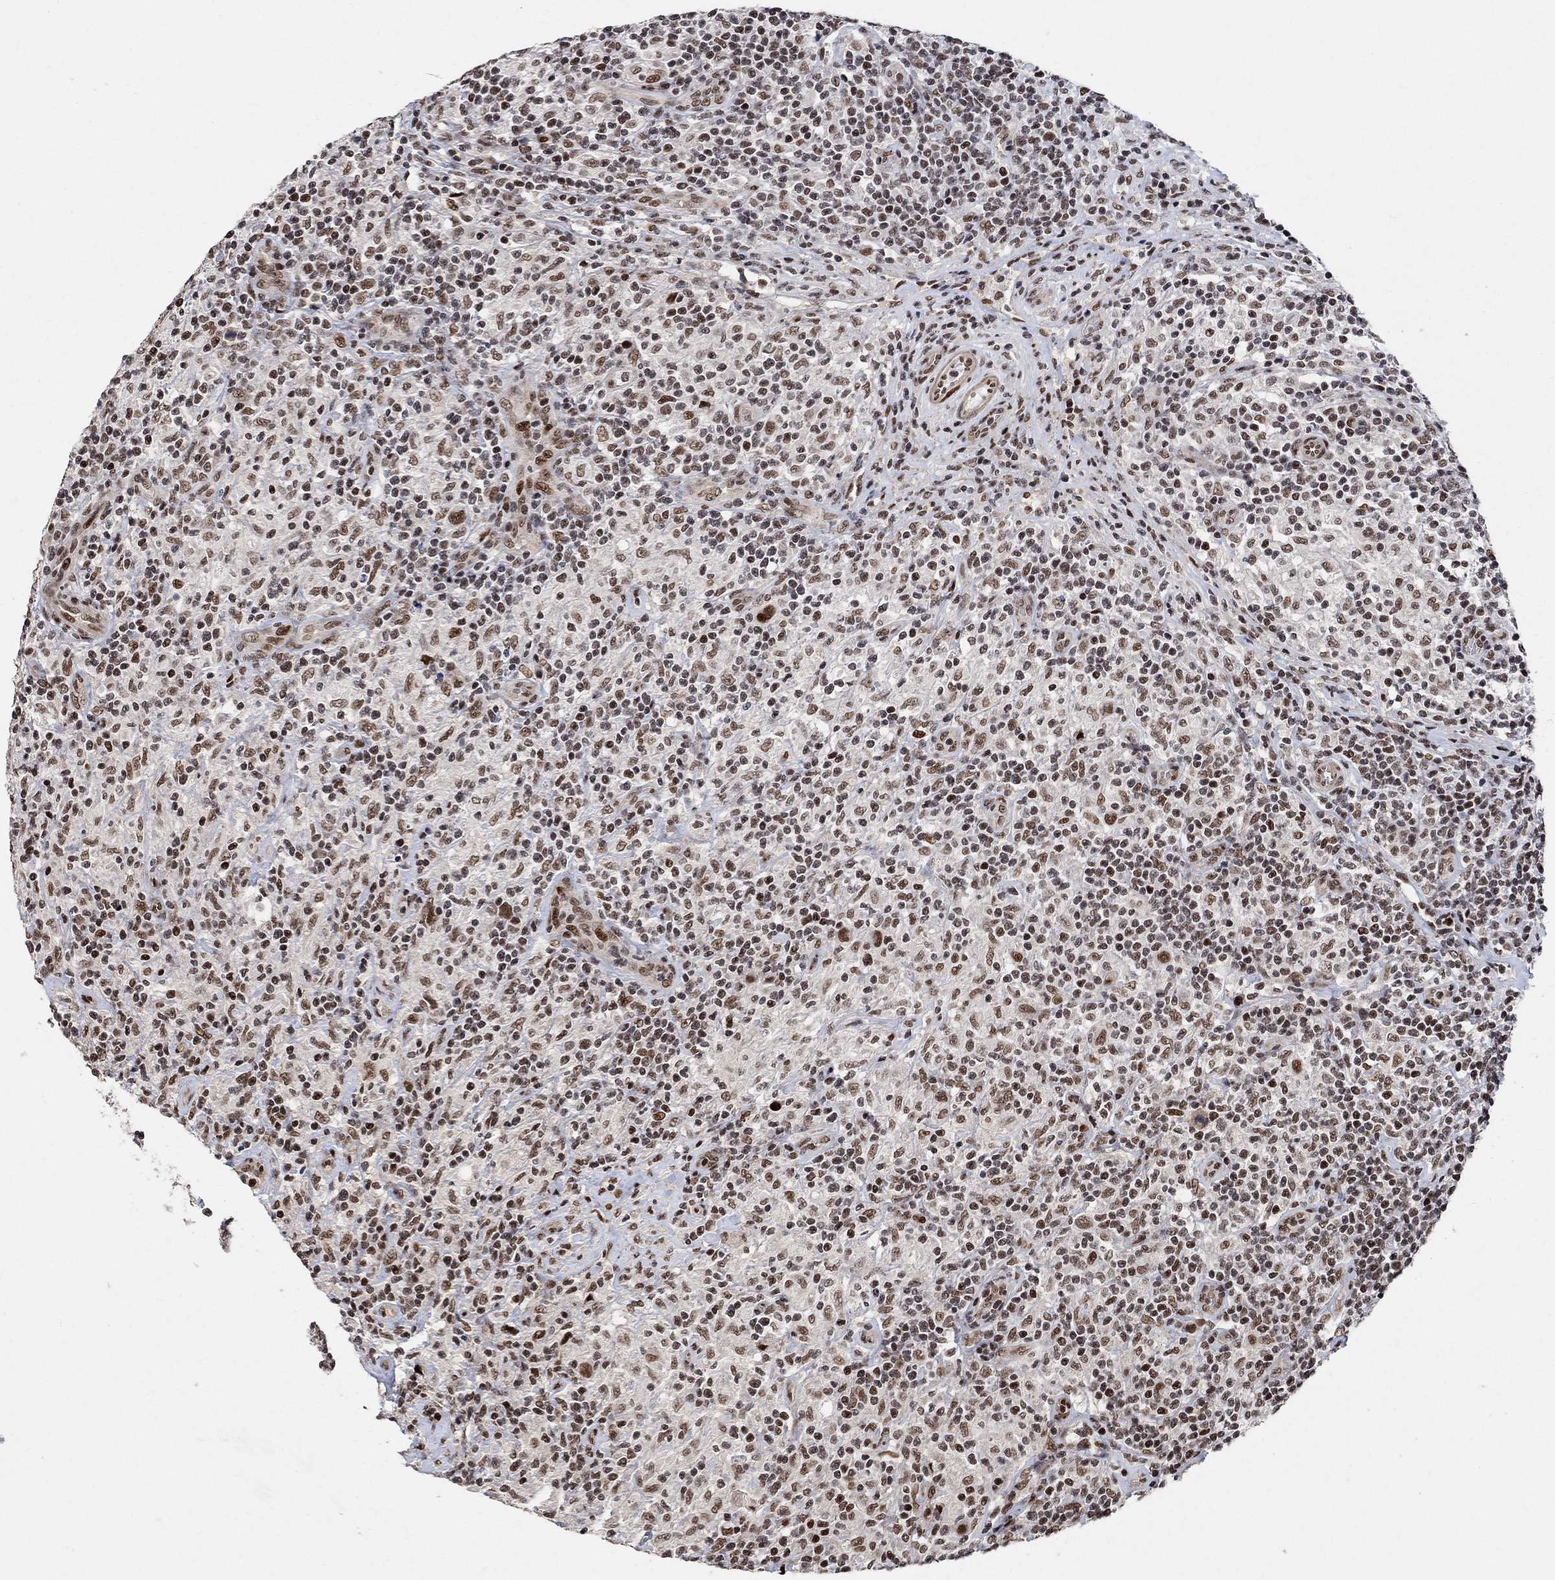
{"staining": {"intensity": "strong", "quantity": ">75%", "location": "nuclear"}, "tissue": "lymphoma", "cell_type": "Tumor cells", "image_type": "cancer", "snomed": [{"axis": "morphology", "description": "Hodgkin's disease, NOS"}, {"axis": "topography", "description": "Lymph node"}], "caption": "Tumor cells demonstrate high levels of strong nuclear staining in about >75% of cells in human Hodgkin's disease.", "gene": "E4F1", "patient": {"sex": "male", "age": 70}}